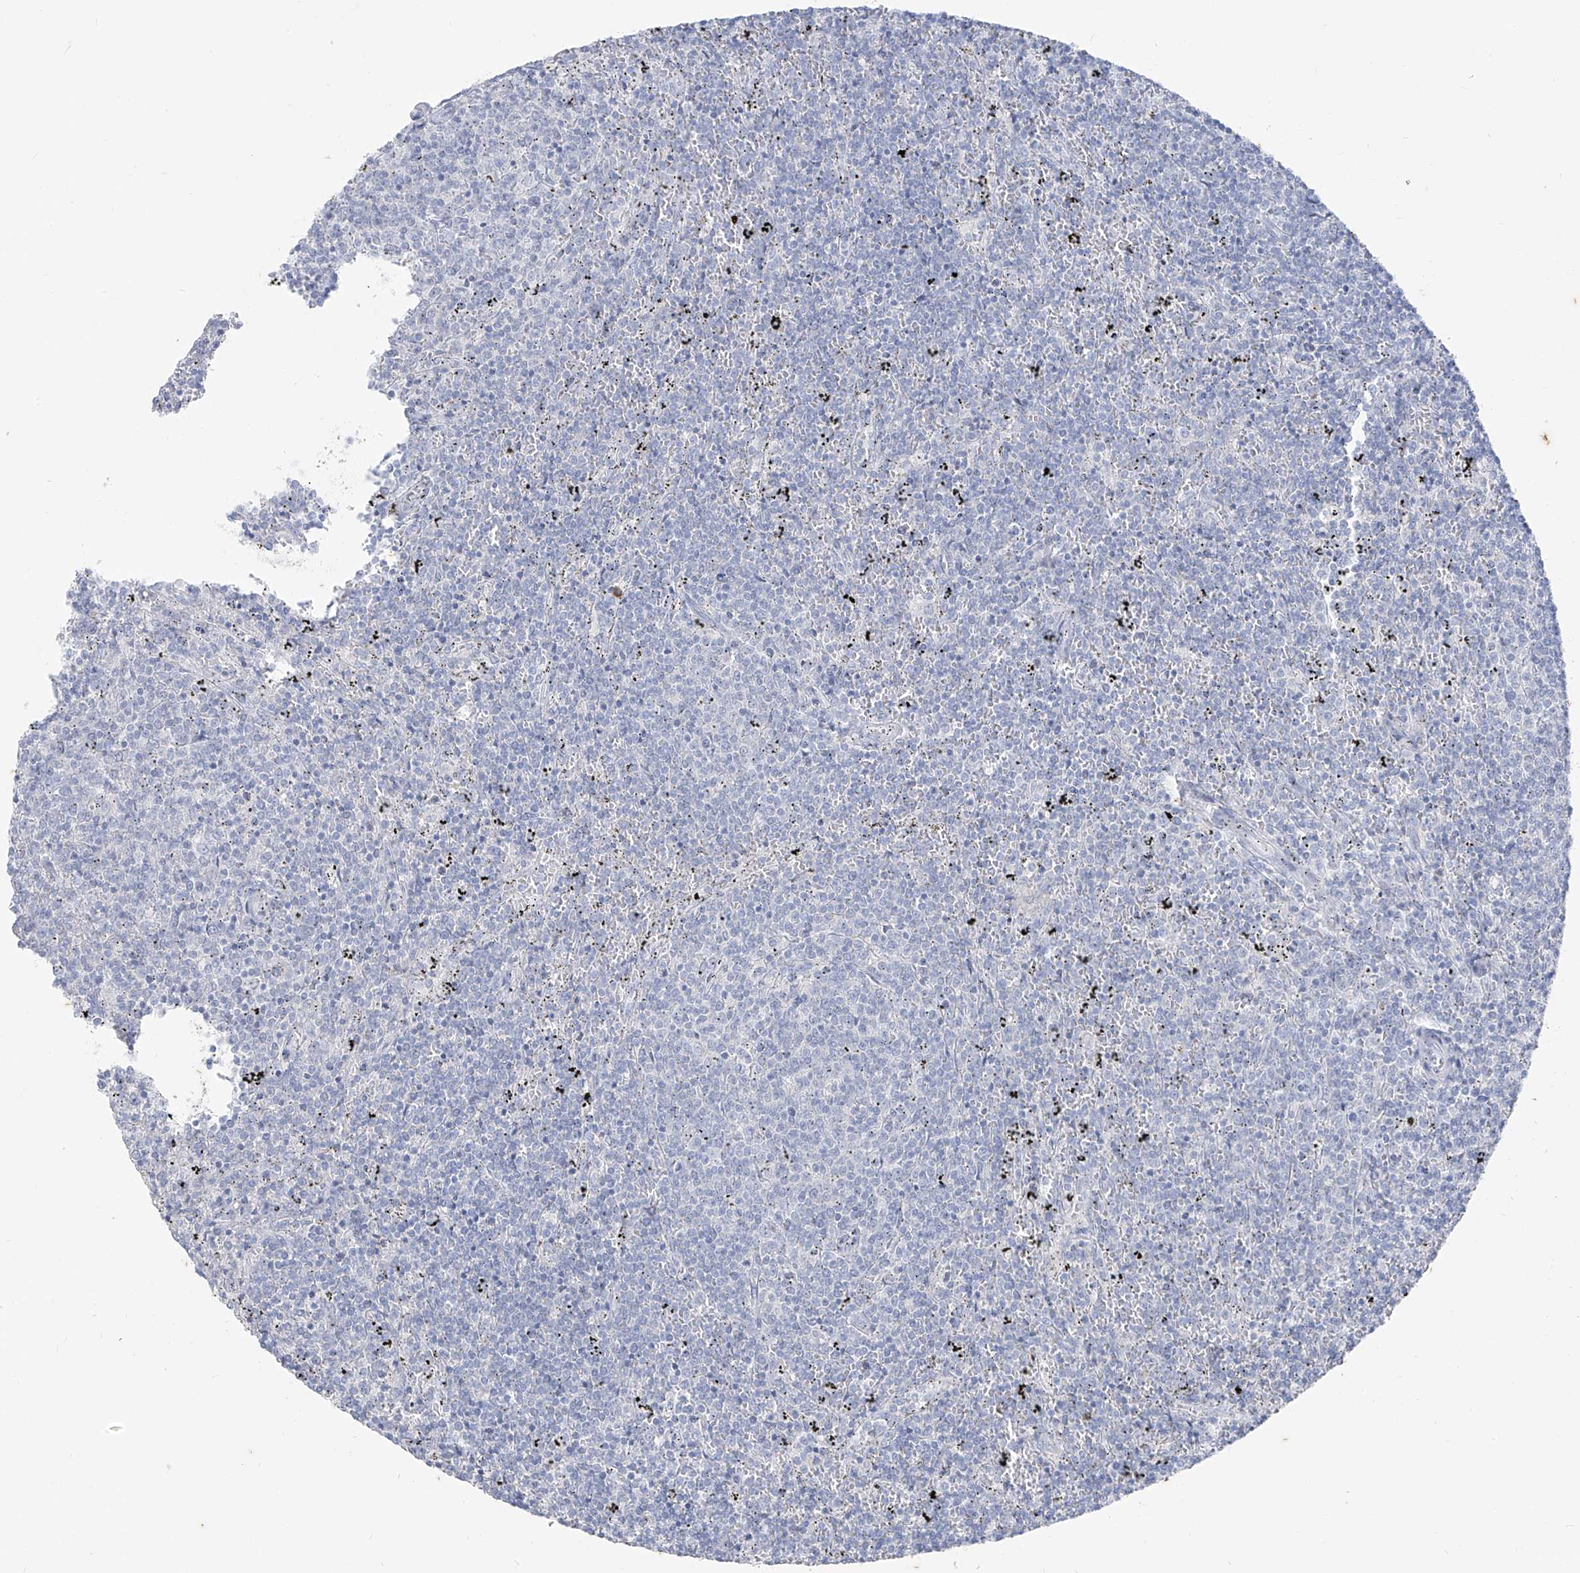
{"staining": {"intensity": "negative", "quantity": "none", "location": "none"}, "tissue": "lymphoma", "cell_type": "Tumor cells", "image_type": "cancer", "snomed": [{"axis": "morphology", "description": "Malignant lymphoma, non-Hodgkin's type, Low grade"}, {"axis": "topography", "description": "Spleen"}], "caption": "Immunohistochemical staining of human lymphoma reveals no significant positivity in tumor cells.", "gene": "CX3CR1", "patient": {"sex": "female", "age": 50}}